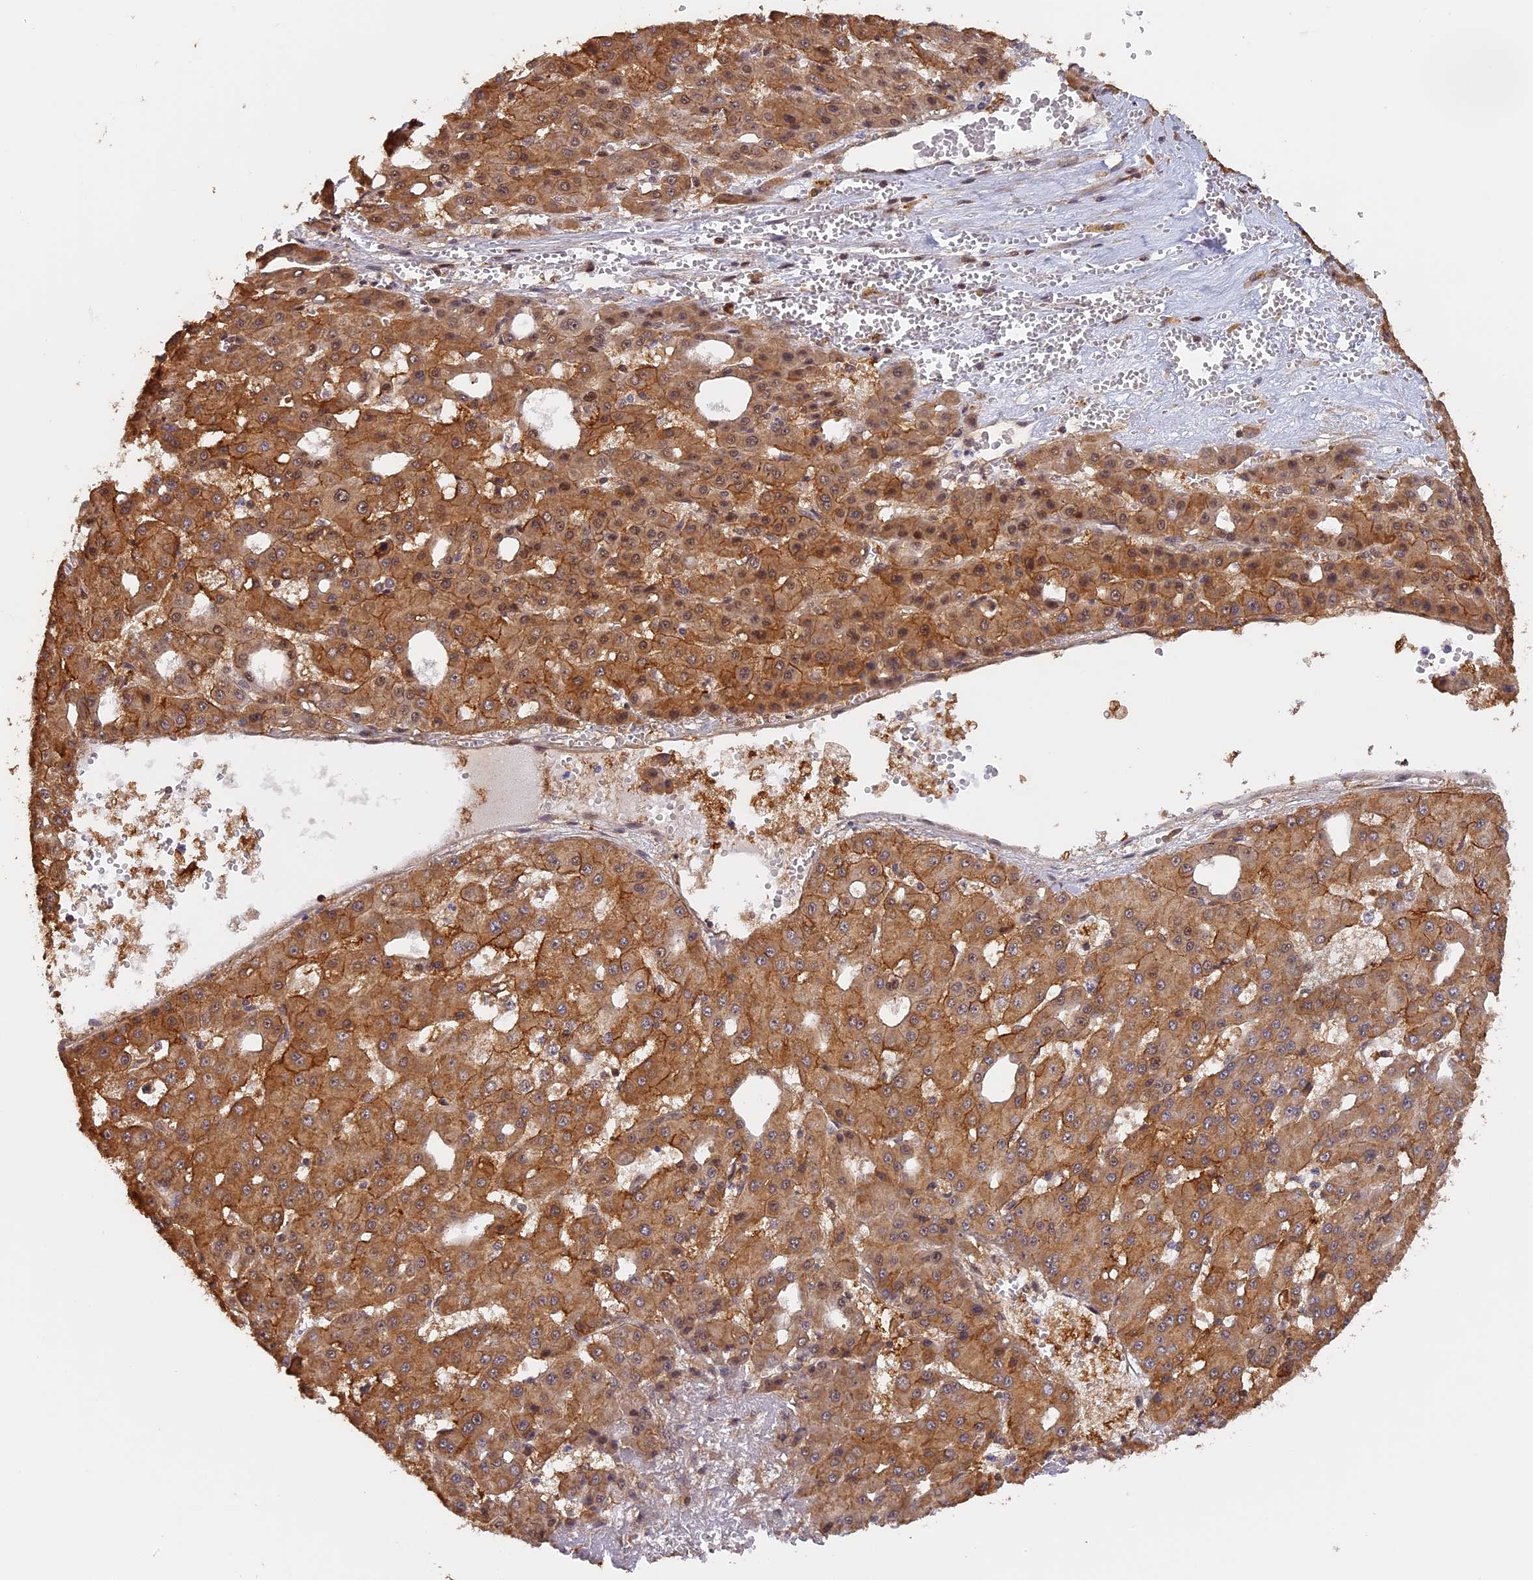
{"staining": {"intensity": "moderate", "quantity": ">75%", "location": "cytoplasmic/membranous"}, "tissue": "liver cancer", "cell_type": "Tumor cells", "image_type": "cancer", "snomed": [{"axis": "morphology", "description": "Carcinoma, Hepatocellular, NOS"}, {"axis": "topography", "description": "Liver"}], "caption": "Protein positivity by immunohistochemistry (IHC) shows moderate cytoplasmic/membranous positivity in approximately >75% of tumor cells in liver cancer (hepatocellular carcinoma).", "gene": "MYBL2", "patient": {"sex": "male", "age": 47}}